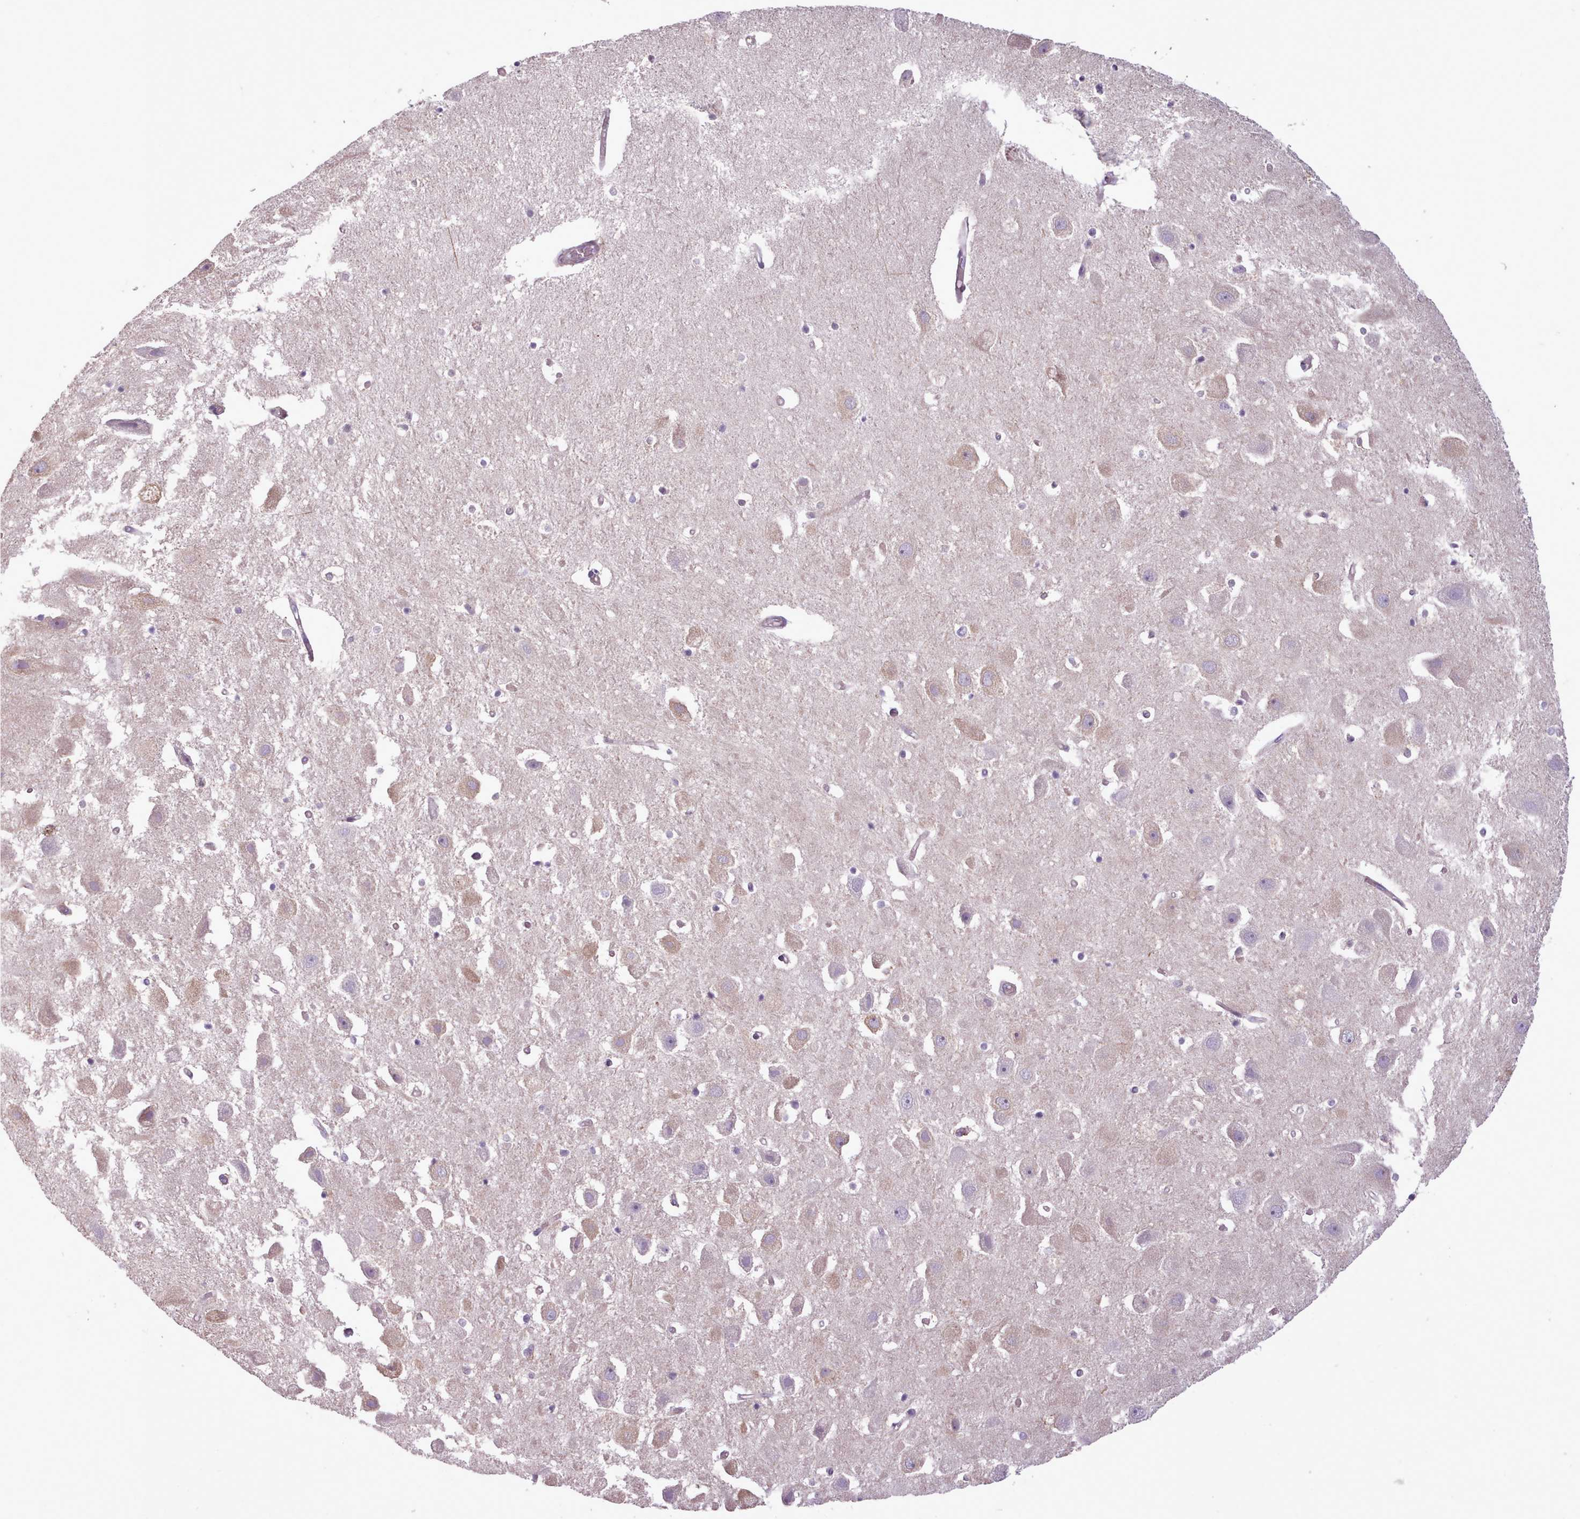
{"staining": {"intensity": "negative", "quantity": "none", "location": "none"}, "tissue": "hippocampus", "cell_type": "Glial cells", "image_type": "normal", "snomed": [{"axis": "morphology", "description": "Normal tissue, NOS"}, {"axis": "topography", "description": "Hippocampus"}], "caption": "IHC of benign human hippocampus displays no staining in glial cells. (Stains: DAB immunohistochemistry with hematoxylin counter stain, Microscopy: brightfield microscopy at high magnification).", "gene": "AVL9", "patient": {"sex": "female", "age": 52}}